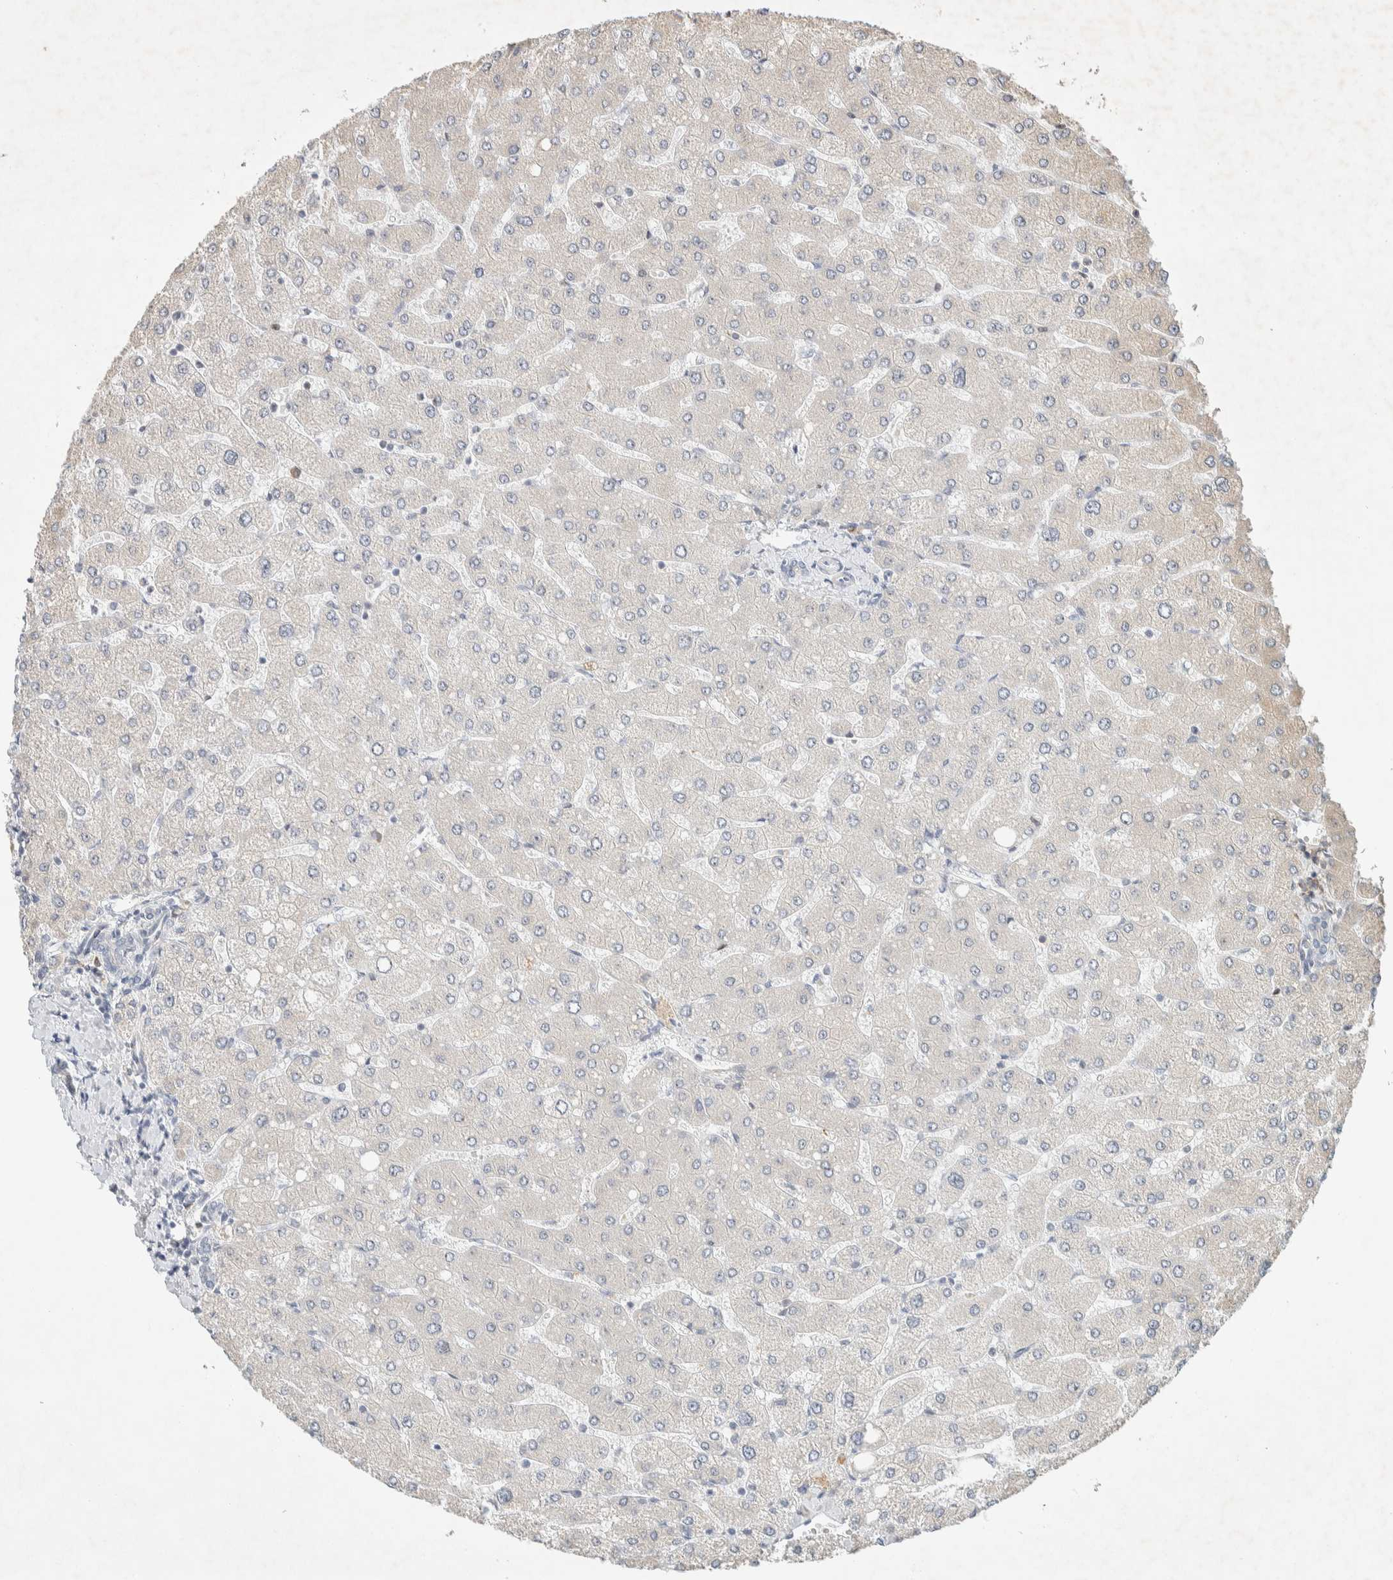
{"staining": {"intensity": "negative", "quantity": "none", "location": "none"}, "tissue": "liver", "cell_type": "Cholangiocytes", "image_type": "normal", "snomed": [{"axis": "morphology", "description": "Normal tissue, NOS"}, {"axis": "topography", "description": "Liver"}], "caption": "Immunohistochemistry (IHC) photomicrograph of benign liver: liver stained with DAB (3,3'-diaminobenzidine) displays no significant protein positivity in cholangiocytes.", "gene": "KLHL40", "patient": {"sex": "male", "age": 55}}